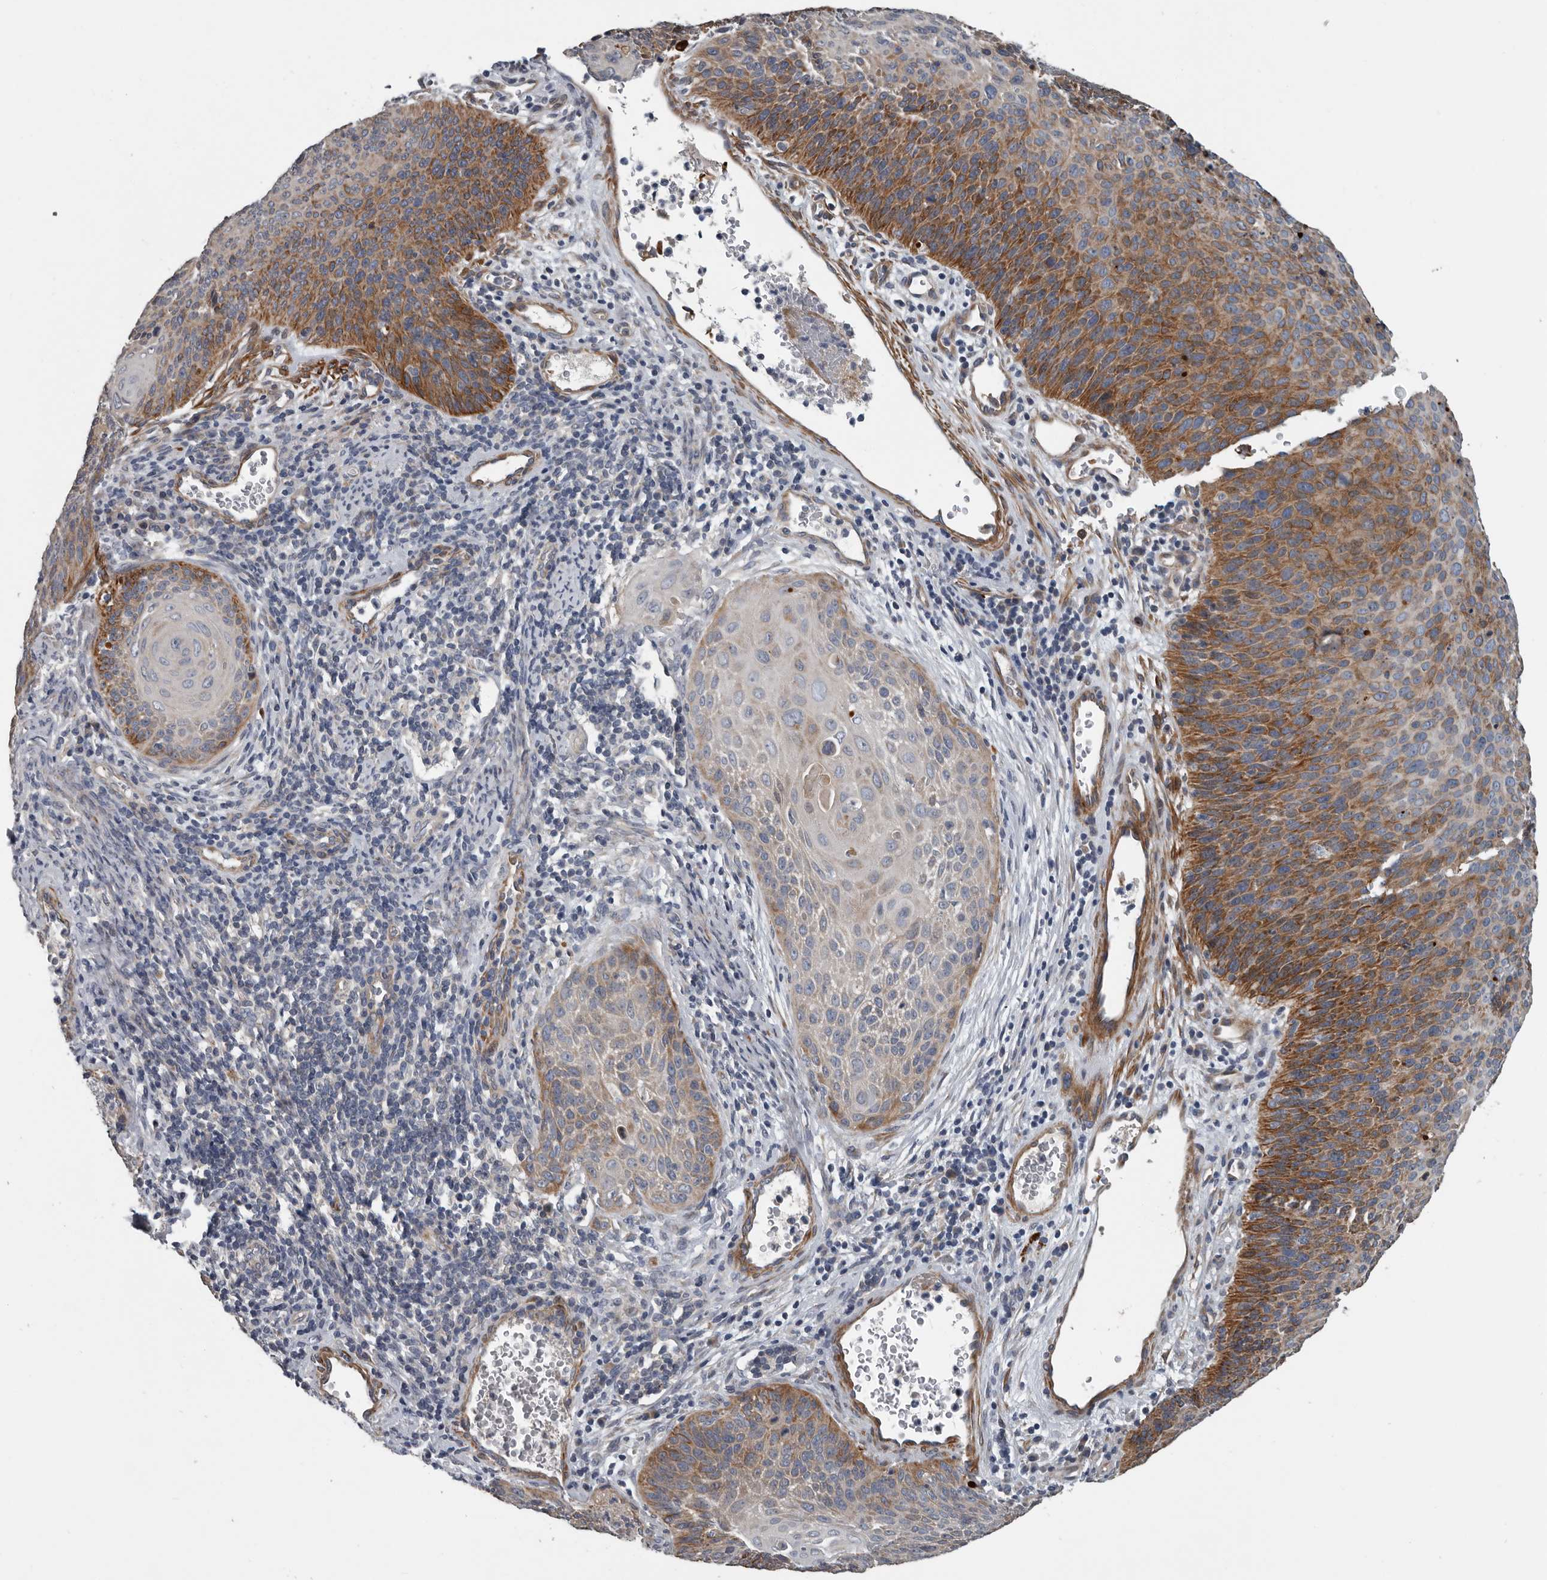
{"staining": {"intensity": "strong", "quantity": "25%-75%", "location": "cytoplasmic/membranous"}, "tissue": "cervical cancer", "cell_type": "Tumor cells", "image_type": "cancer", "snomed": [{"axis": "morphology", "description": "Squamous cell carcinoma, NOS"}, {"axis": "topography", "description": "Cervix"}], "caption": "Tumor cells reveal high levels of strong cytoplasmic/membranous expression in approximately 25%-75% of cells in human cervical cancer.", "gene": "DPY19L4", "patient": {"sex": "female", "age": 55}}